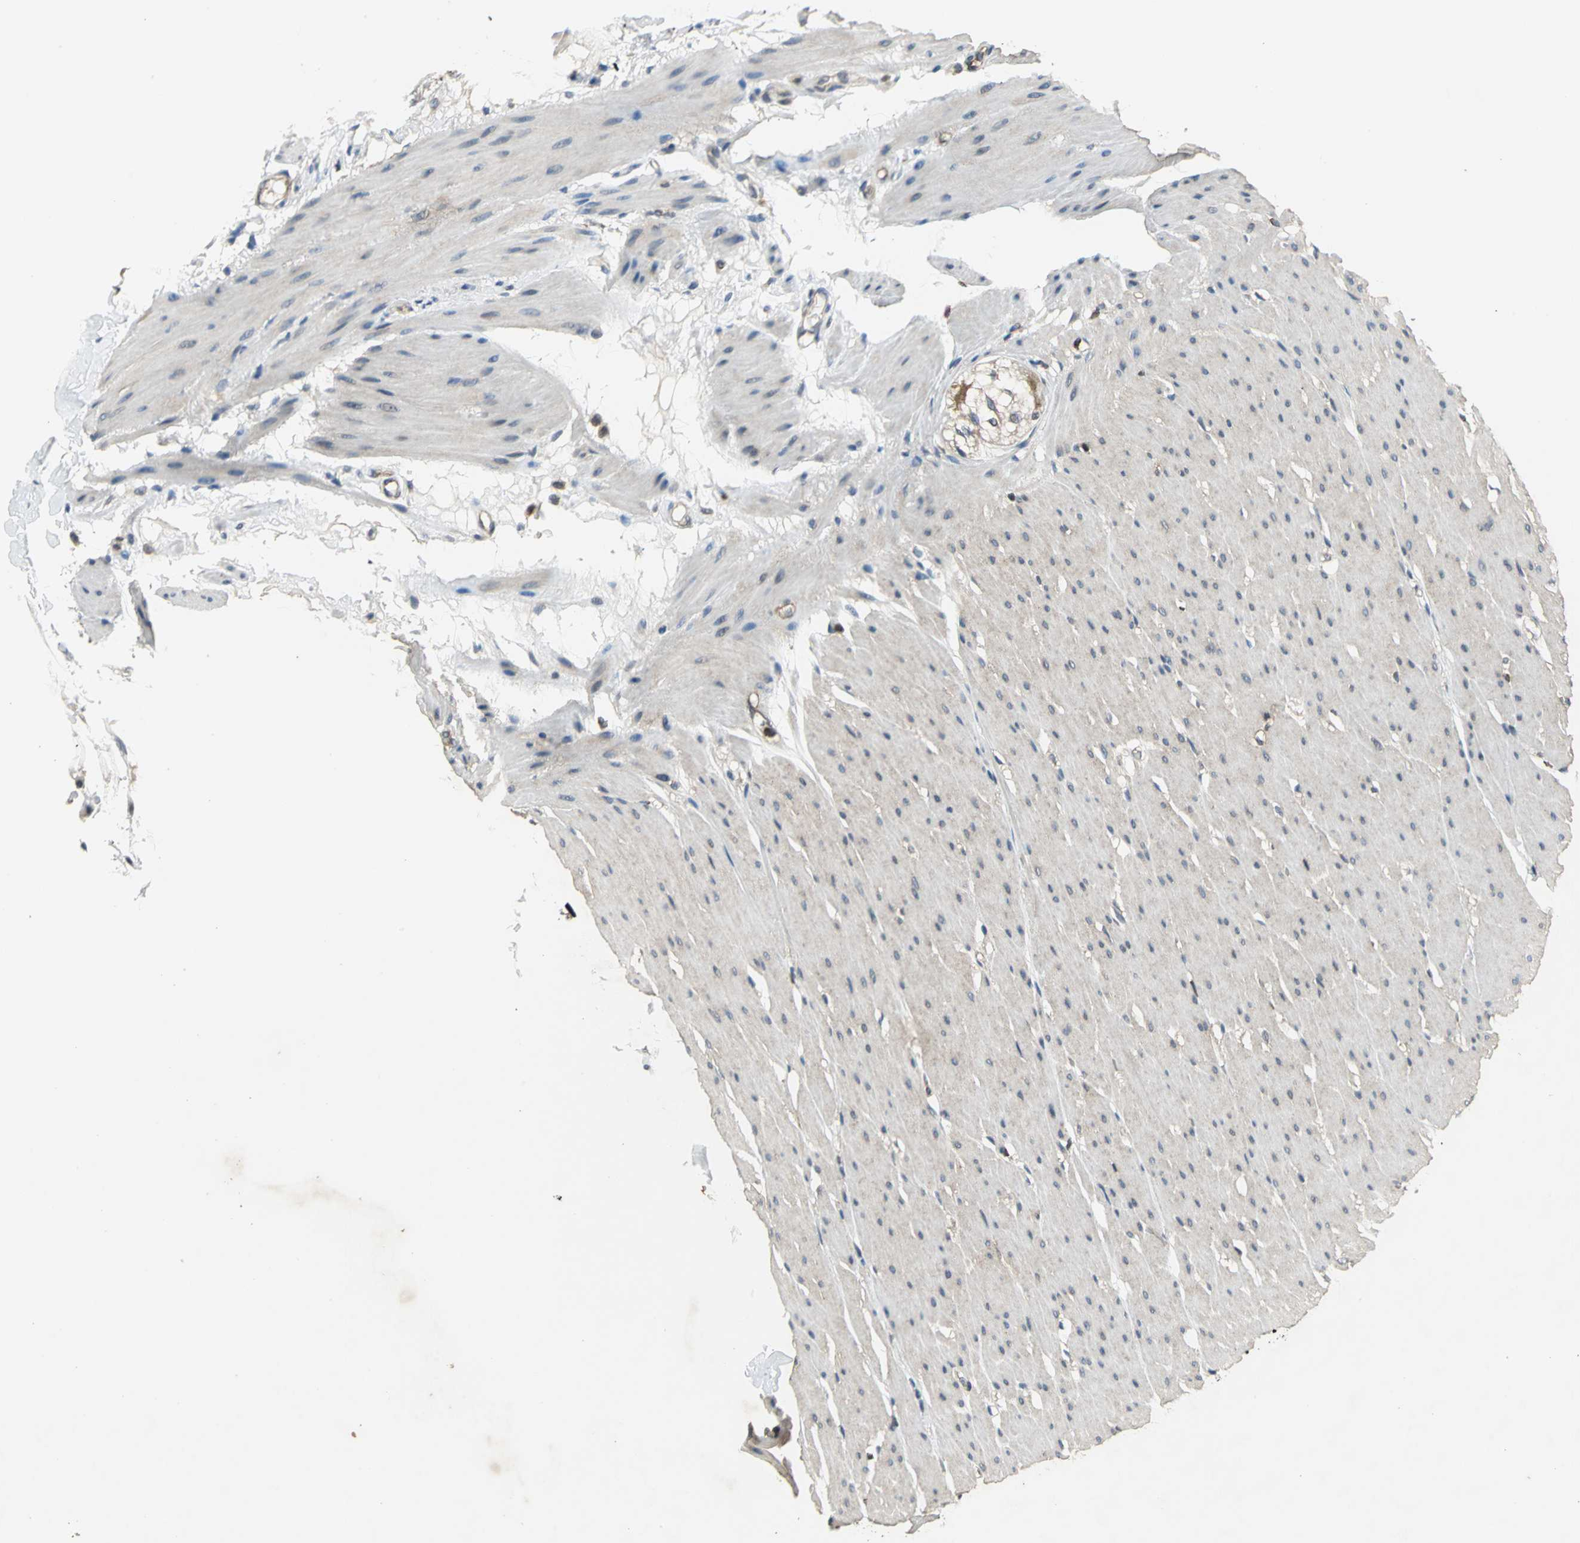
{"staining": {"intensity": "weak", "quantity": "25%-75%", "location": "cytoplasmic/membranous"}, "tissue": "smooth muscle", "cell_type": "Smooth muscle cells", "image_type": "normal", "snomed": [{"axis": "morphology", "description": "Normal tissue, NOS"}, {"axis": "topography", "description": "Smooth muscle"}, {"axis": "topography", "description": "Colon"}], "caption": "Immunohistochemical staining of unremarkable human smooth muscle reveals low levels of weak cytoplasmic/membranous staining in approximately 25%-75% of smooth muscle cells. The staining is performed using DAB brown chromogen to label protein expression. The nuclei are counter-stained blue using hematoxylin.", "gene": "AHR", "patient": {"sex": "male", "age": 67}}